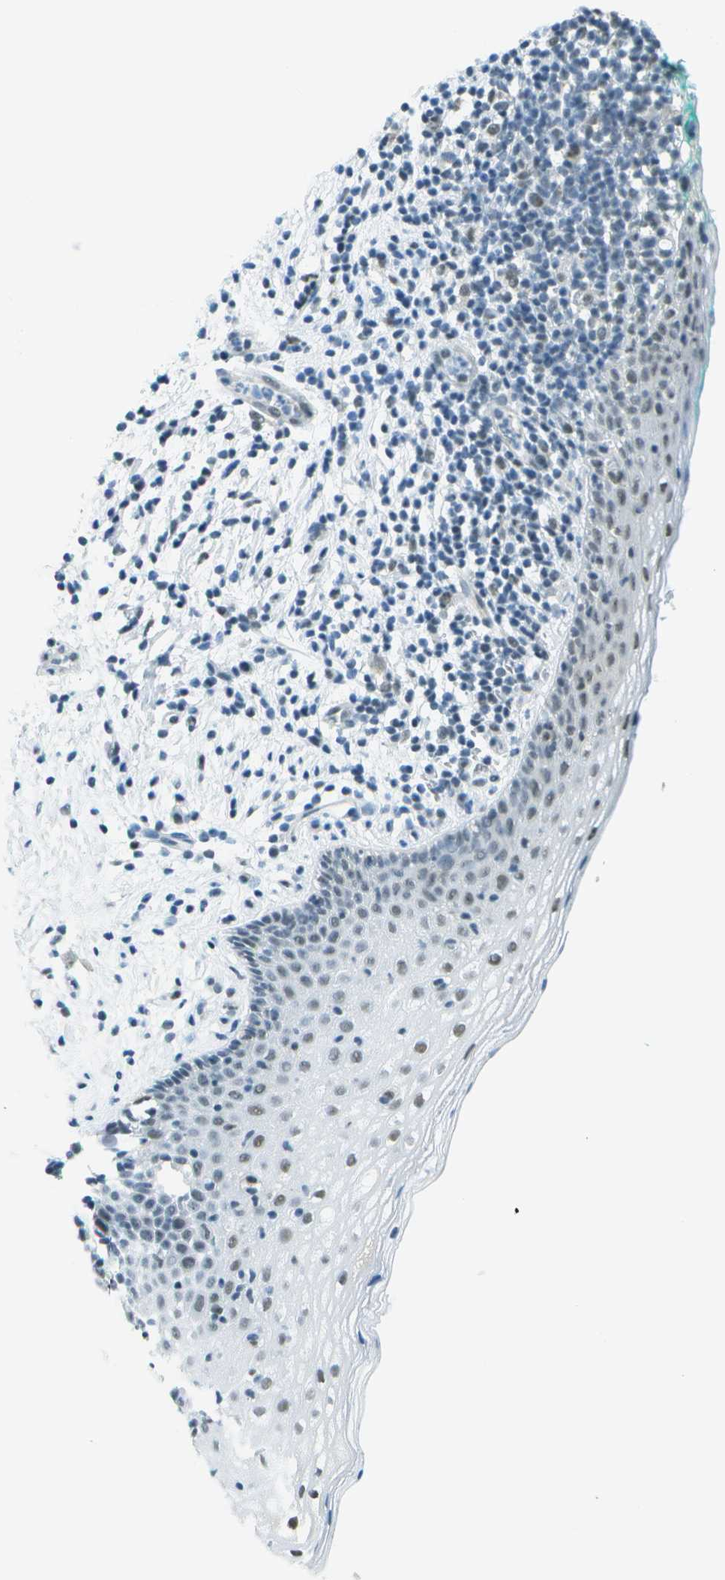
{"staining": {"intensity": "weak", "quantity": "25%-75%", "location": "nuclear"}, "tissue": "vagina", "cell_type": "Squamous epithelial cells", "image_type": "normal", "snomed": [{"axis": "morphology", "description": "Normal tissue, NOS"}, {"axis": "topography", "description": "Vagina"}], "caption": "Brown immunohistochemical staining in unremarkable human vagina exhibits weak nuclear positivity in approximately 25%-75% of squamous epithelial cells.", "gene": "NEK11", "patient": {"sex": "female", "age": 44}}